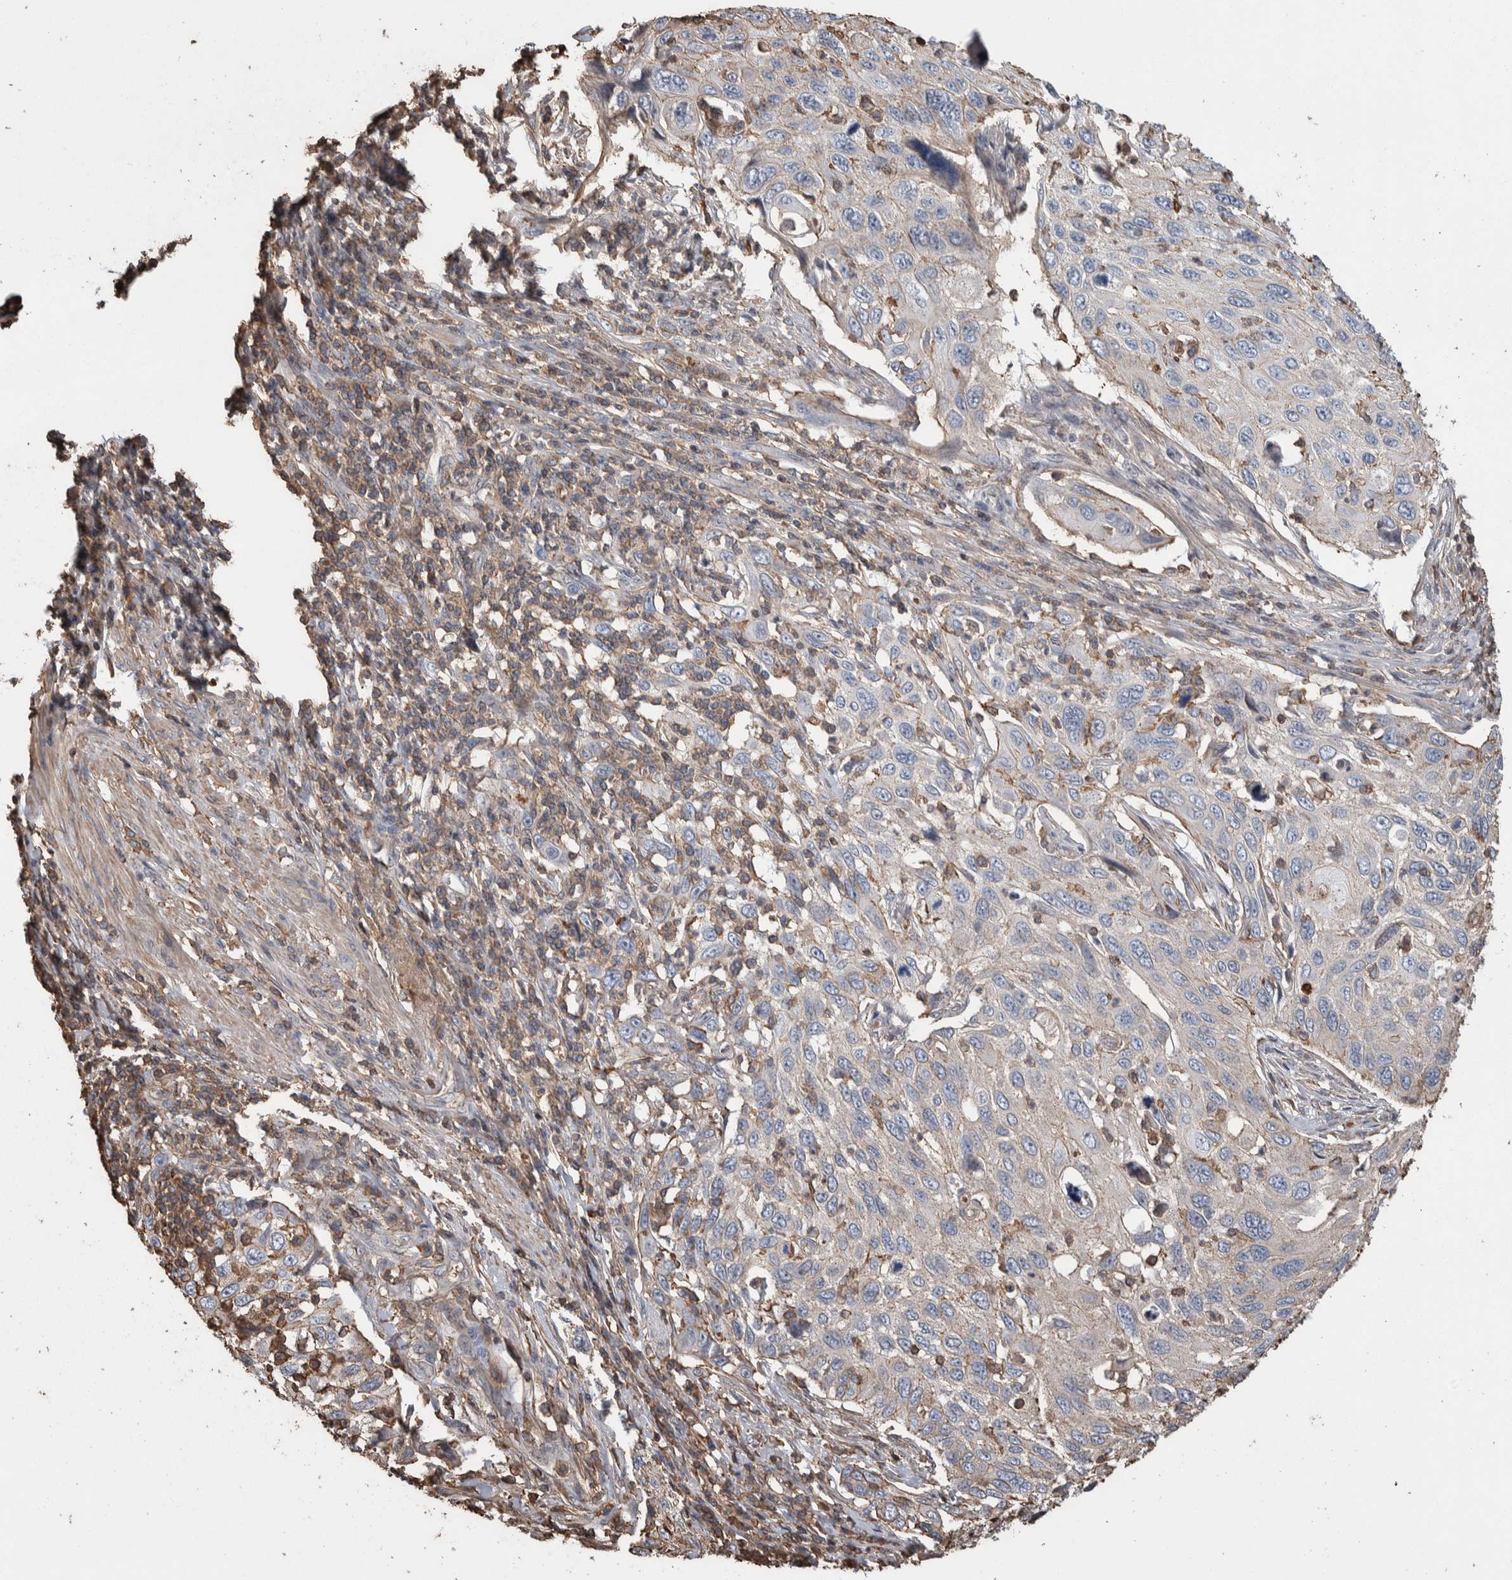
{"staining": {"intensity": "weak", "quantity": "<25%", "location": "cytoplasmic/membranous"}, "tissue": "cervical cancer", "cell_type": "Tumor cells", "image_type": "cancer", "snomed": [{"axis": "morphology", "description": "Squamous cell carcinoma, NOS"}, {"axis": "topography", "description": "Cervix"}], "caption": "Immunohistochemistry (IHC) photomicrograph of cervical cancer stained for a protein (brown), which demonstrates no positivity in tumor cells.", "gene": "ENPP2", "patient": {"sex": "female", "age": 70}}